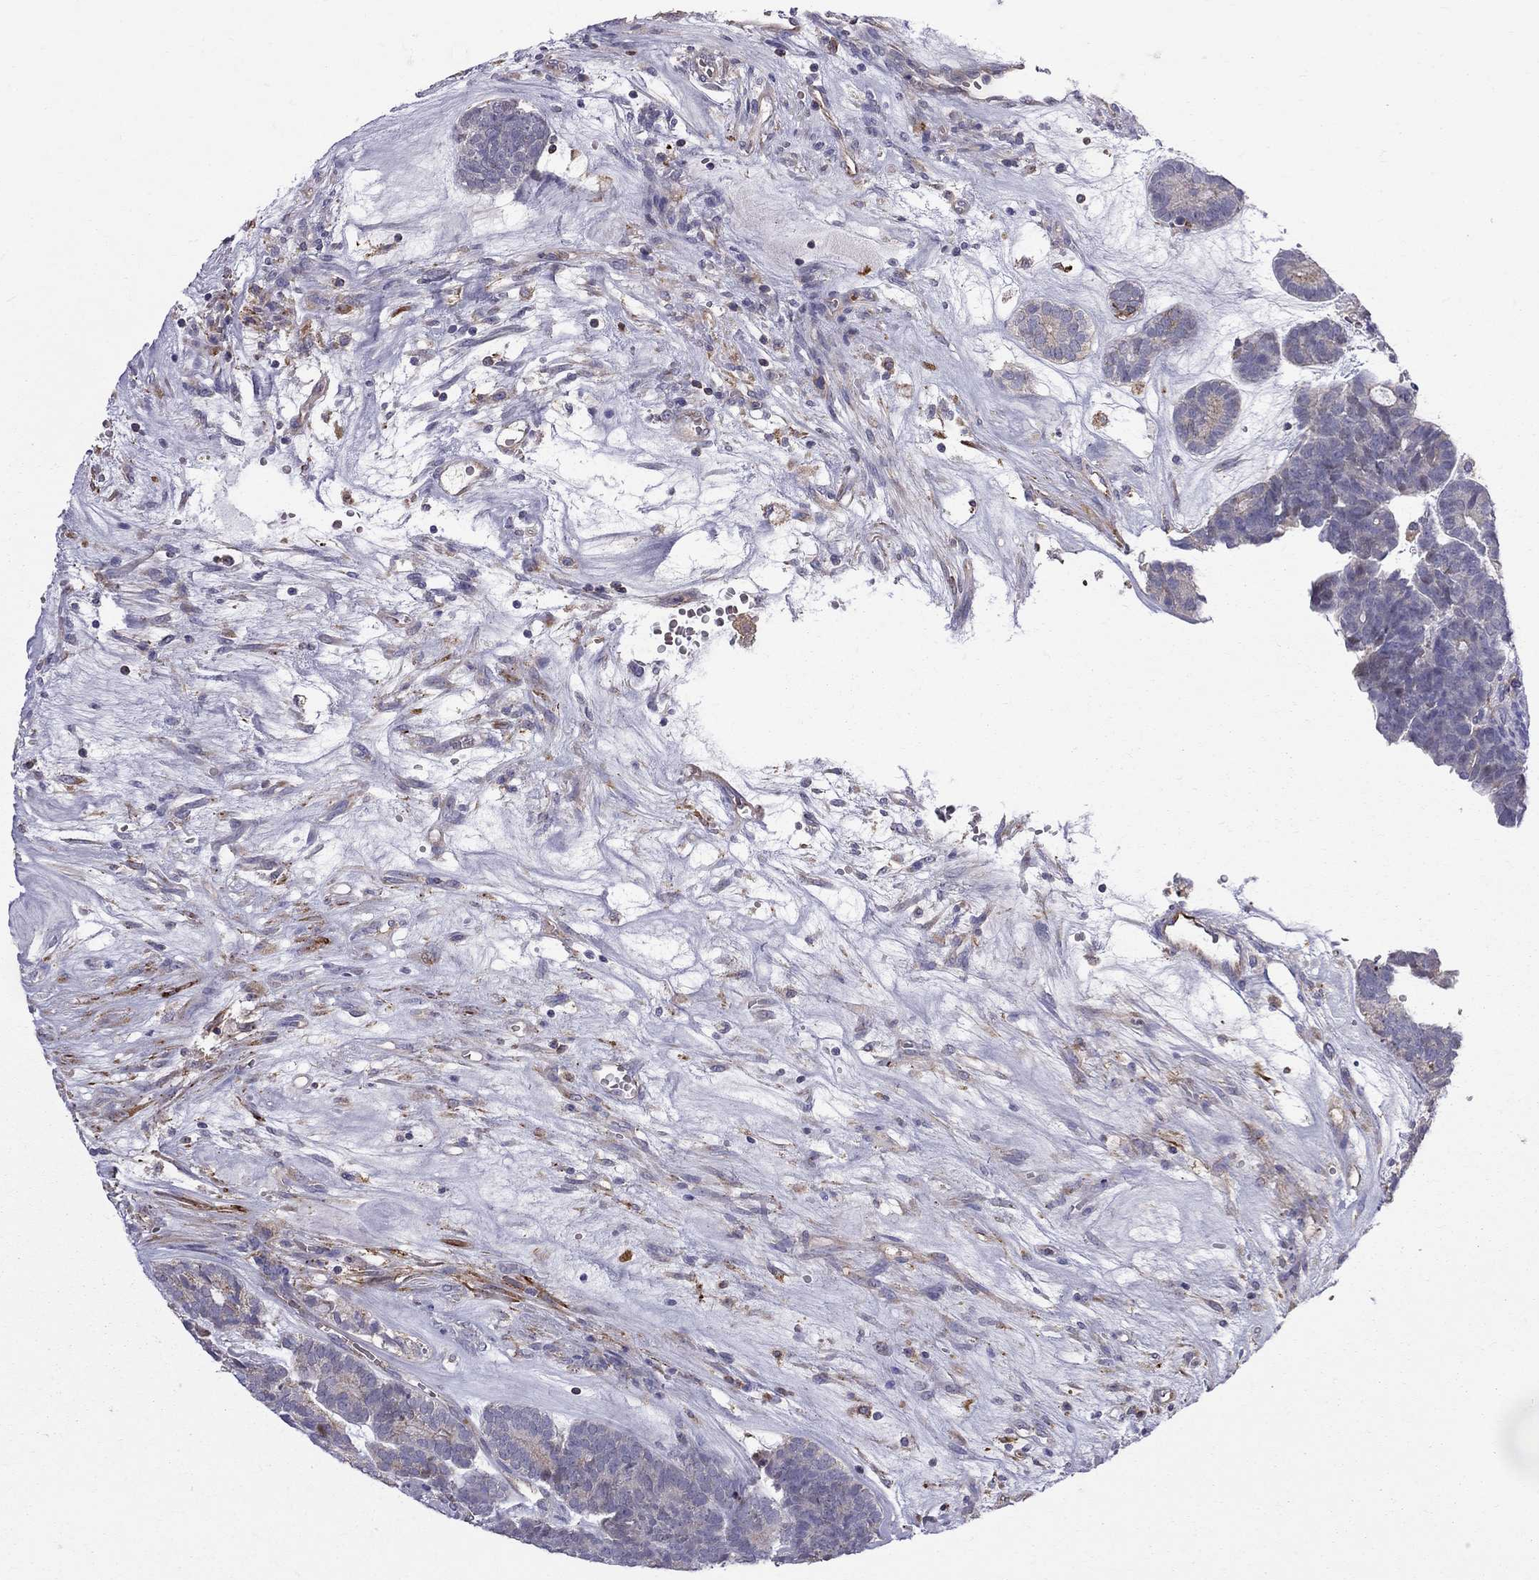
{"staining": {"intensity": "moderate", "quantity": "<25%", "location": "cytoplasmic/membranous"}, "tissue": "head and neck cancer", "cell_type": "Tumor cells", "image_type": "cancer", "snomed": [{"axis": "morphology", "description": "Adenocarcinoma, NOS"}, {"axis": "topography", "description": "Head-Neck"}], "caption": "IHC micrograph of neoplastic tissue: head and neck cancer (adenocarcinoma) stained using IHC reveals low levels of moderate protein expression localized specifically in the cytoplasmic/membranous of tumor cells, appearing as a cytoplasmic/membranous brown color.", "gene": "EIF4E3", "patient": {"sex": "female", "age": 81}}